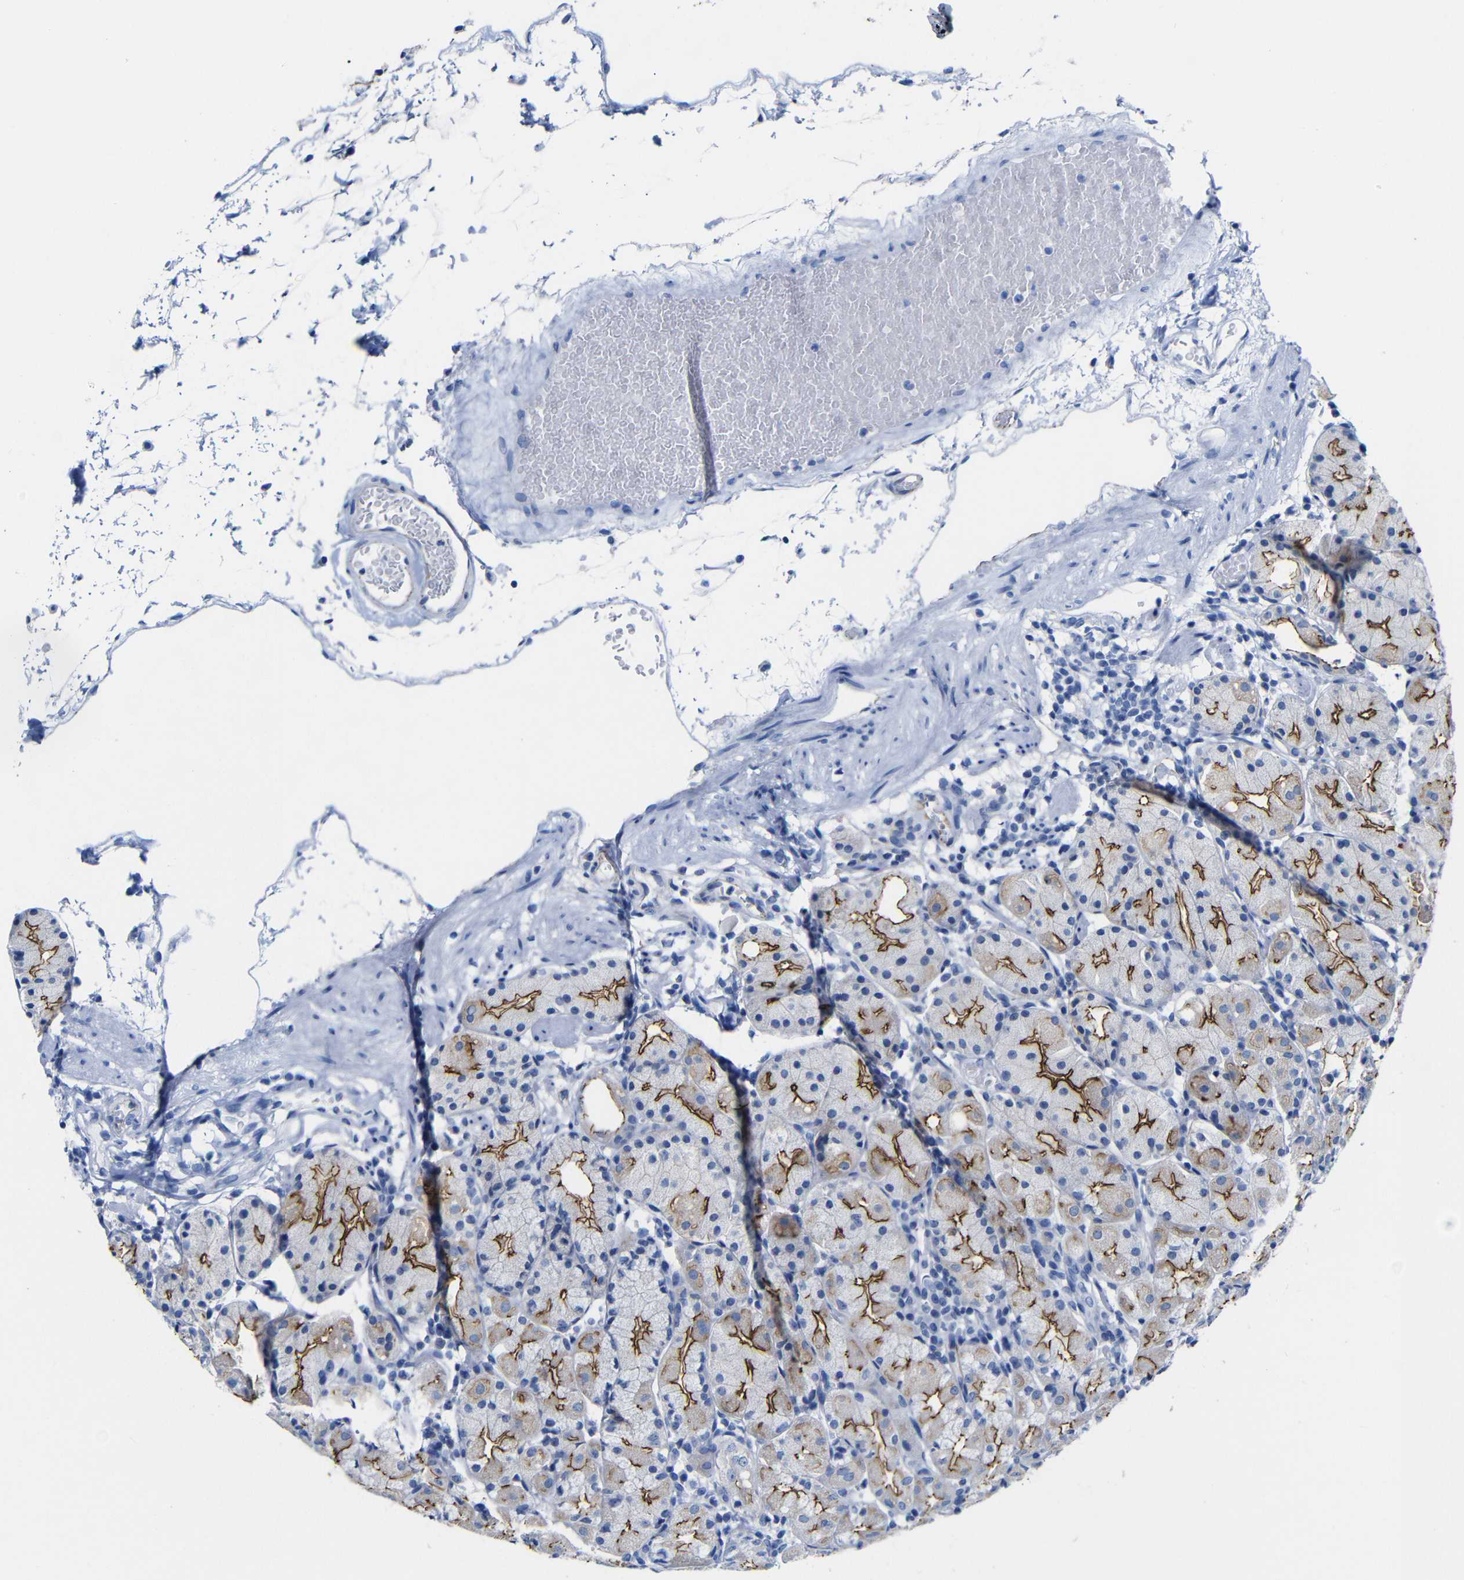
{"staining": {"intensity": "moderate", "quantity": "25%-75%", "location": "cytoplasmic/membranous"}, "tissue": "stomach", "cell_type": "Glandular cells", "image_type": "normal", "snomed": [{"axis": "morphology", "description": "Normal tissue, NOS"}, {"axis": "topography", "description": "Stomach"}, {"axis": "topography", "description": "Stomach, lower"}], "caption": "Protein staining demonstrates moderate cytoplasmic/membranous expression in about 25%-75% of glandular cells in benign stomach. Immunohistochemistry stains the protein of interest in brown and the nuclei are stained blue.", "gene": "CGNL1", "patient": {"sex": "female", "age": 75}}